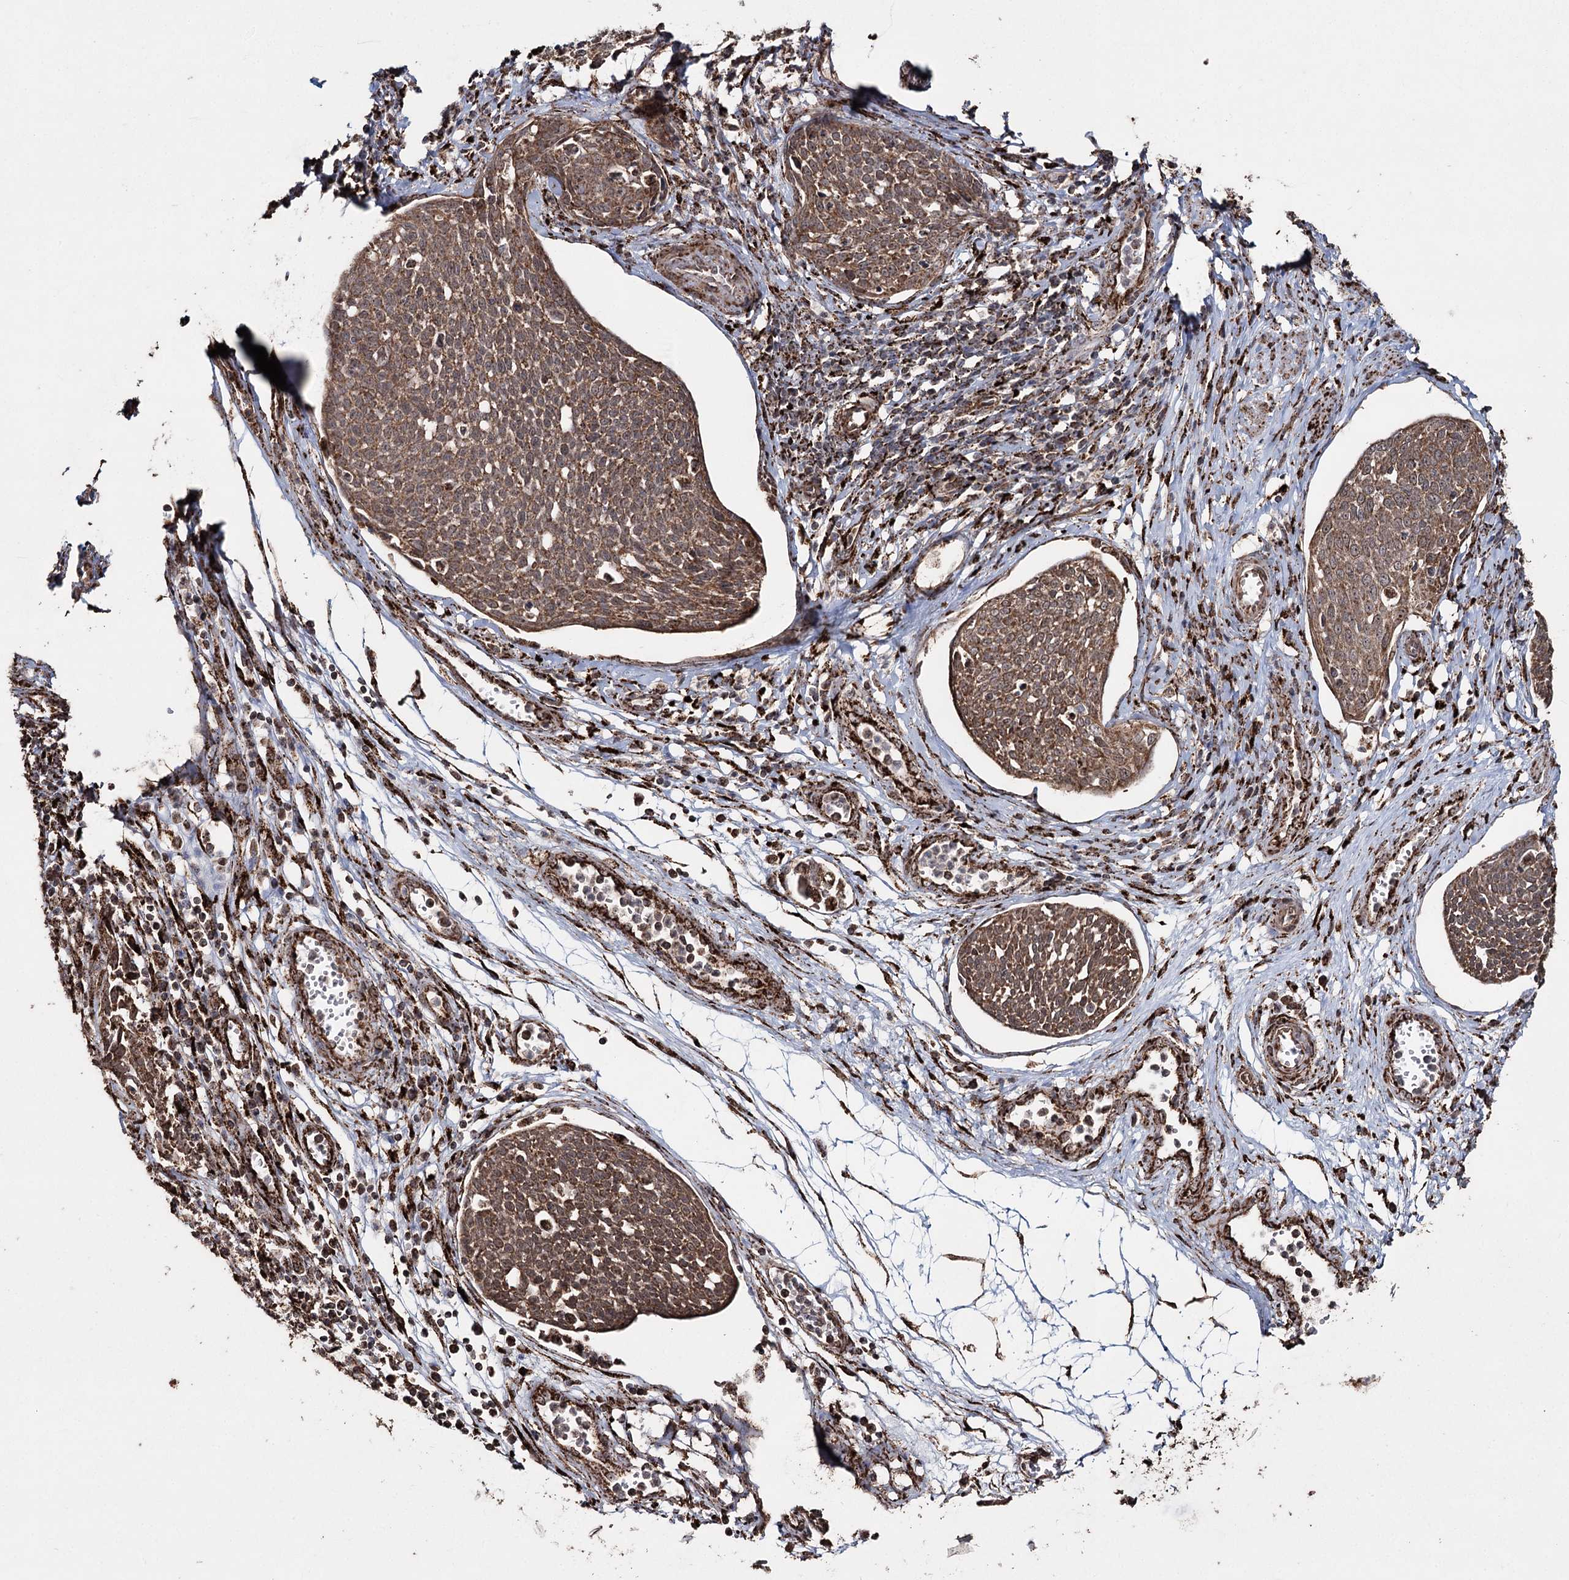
{"staining": {"intensity": "moderate", "quantity": ">75%", "location": "cytoplasmic/membranous"}, "tissue": "cervical cancer", "cell_type": "Tumor cells", "image_type": "cancer", "snomed": [{"axis": "morphology", "description": "Squamous cell carcinoma, NOS"}, {"axis": "topography", "description": "Cervix"}], "caption": "Squamous cell carcinoma (cervical) stained with a brown dye demonstrates moderate cytoplasmic/membranous positive expression in approximately >75% of tumor cells.", "gene": "SLF2", "patient": {"sex": "female", "age": 34}}